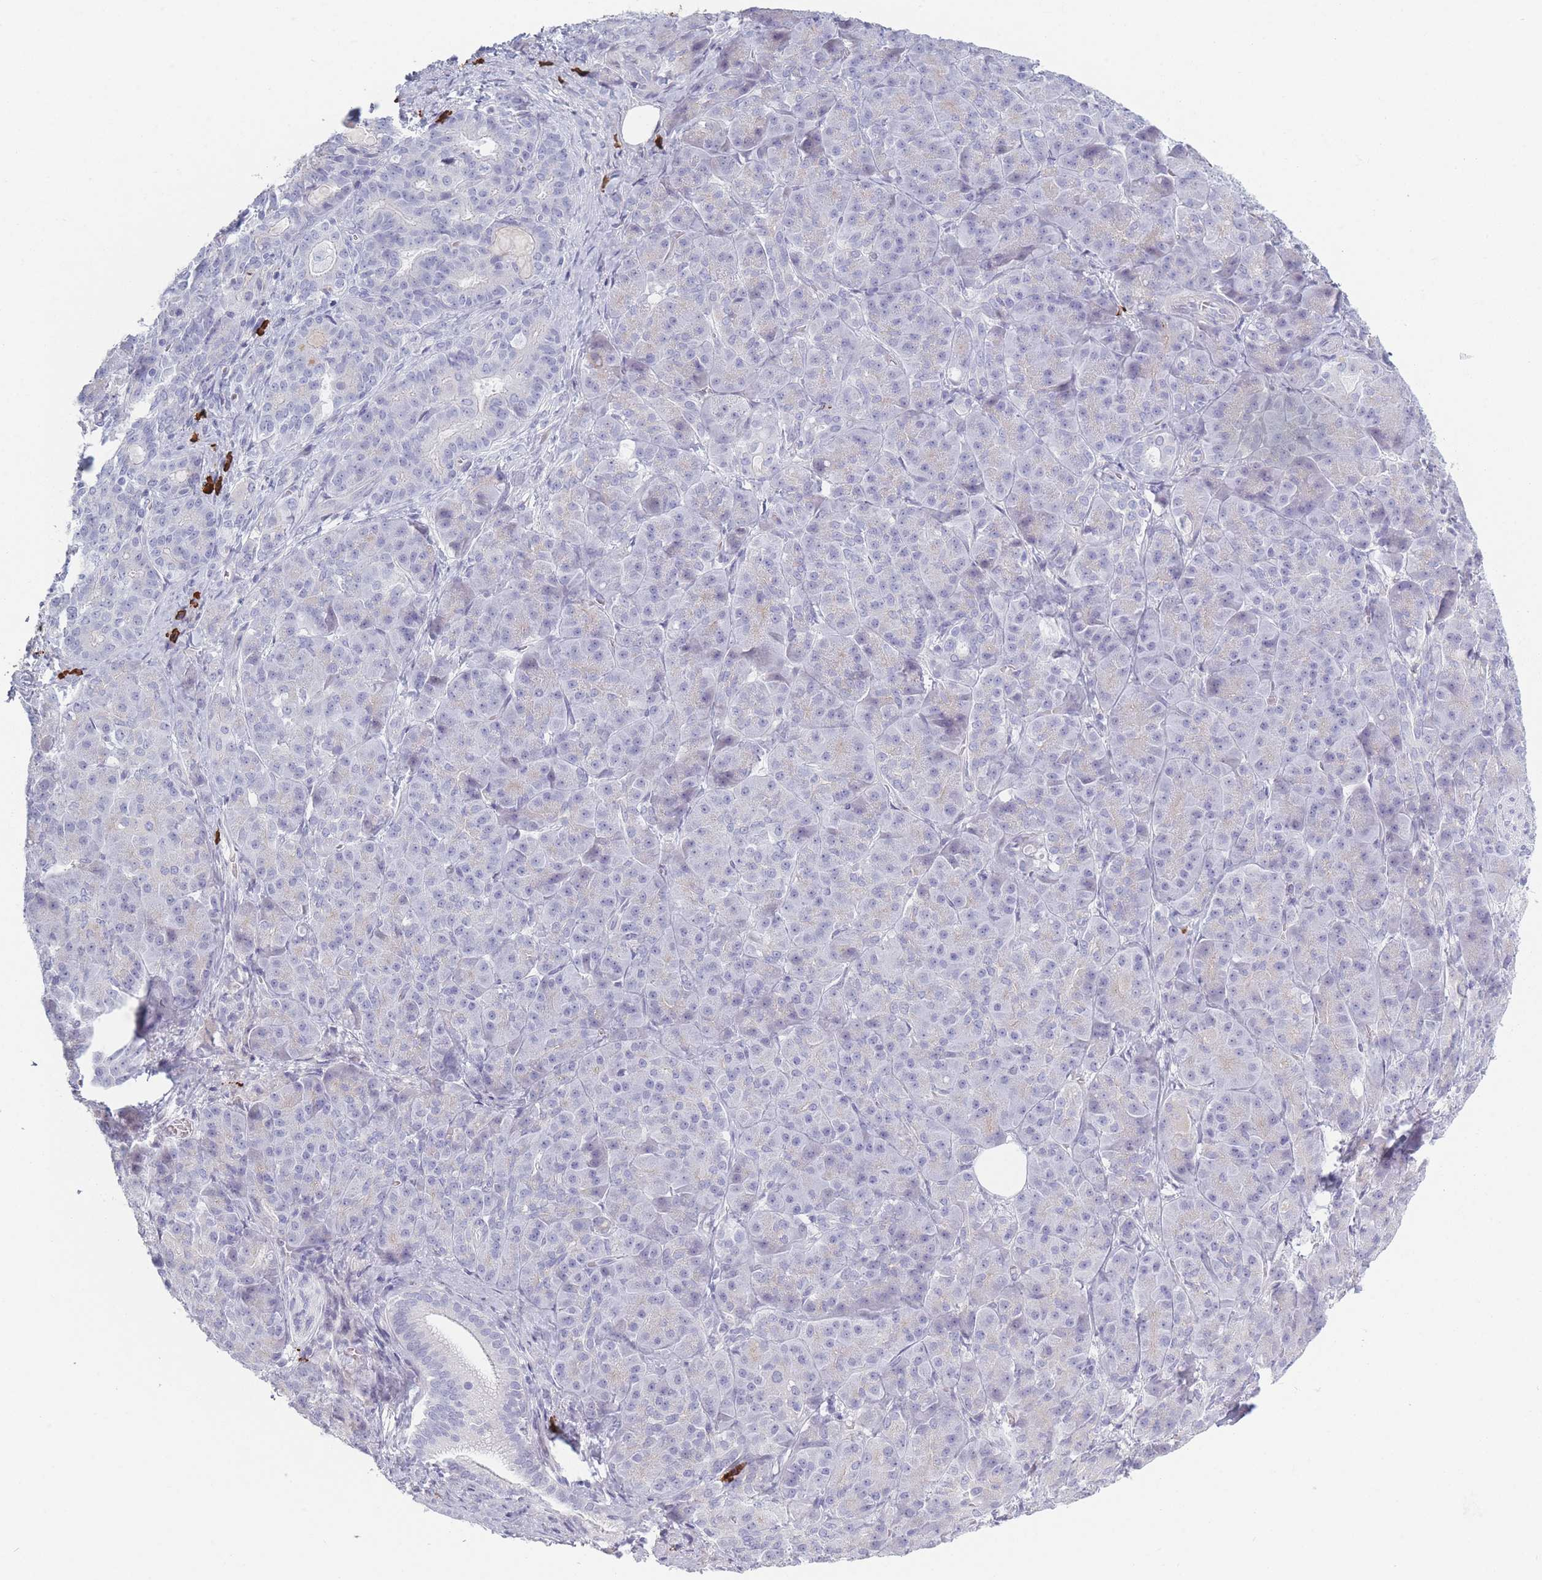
{"staining": {"intensity": "negative", "quantity": "none", "location": "none"}, "tissue": "pancreatic cancer", "cell_type": "Tumor cells", "image_type": "cancer", "snomed": [{"axis": "morphology", "description": "Adenocarcinoma, NOS"}, {"axis": "topography", "description": "Pancreas"}], "caption": "Tumor cells show no significant expression in pancreatic cancer.", "gene": "PLEKHG2", "patient": {"sex": "male", "age": 57}}